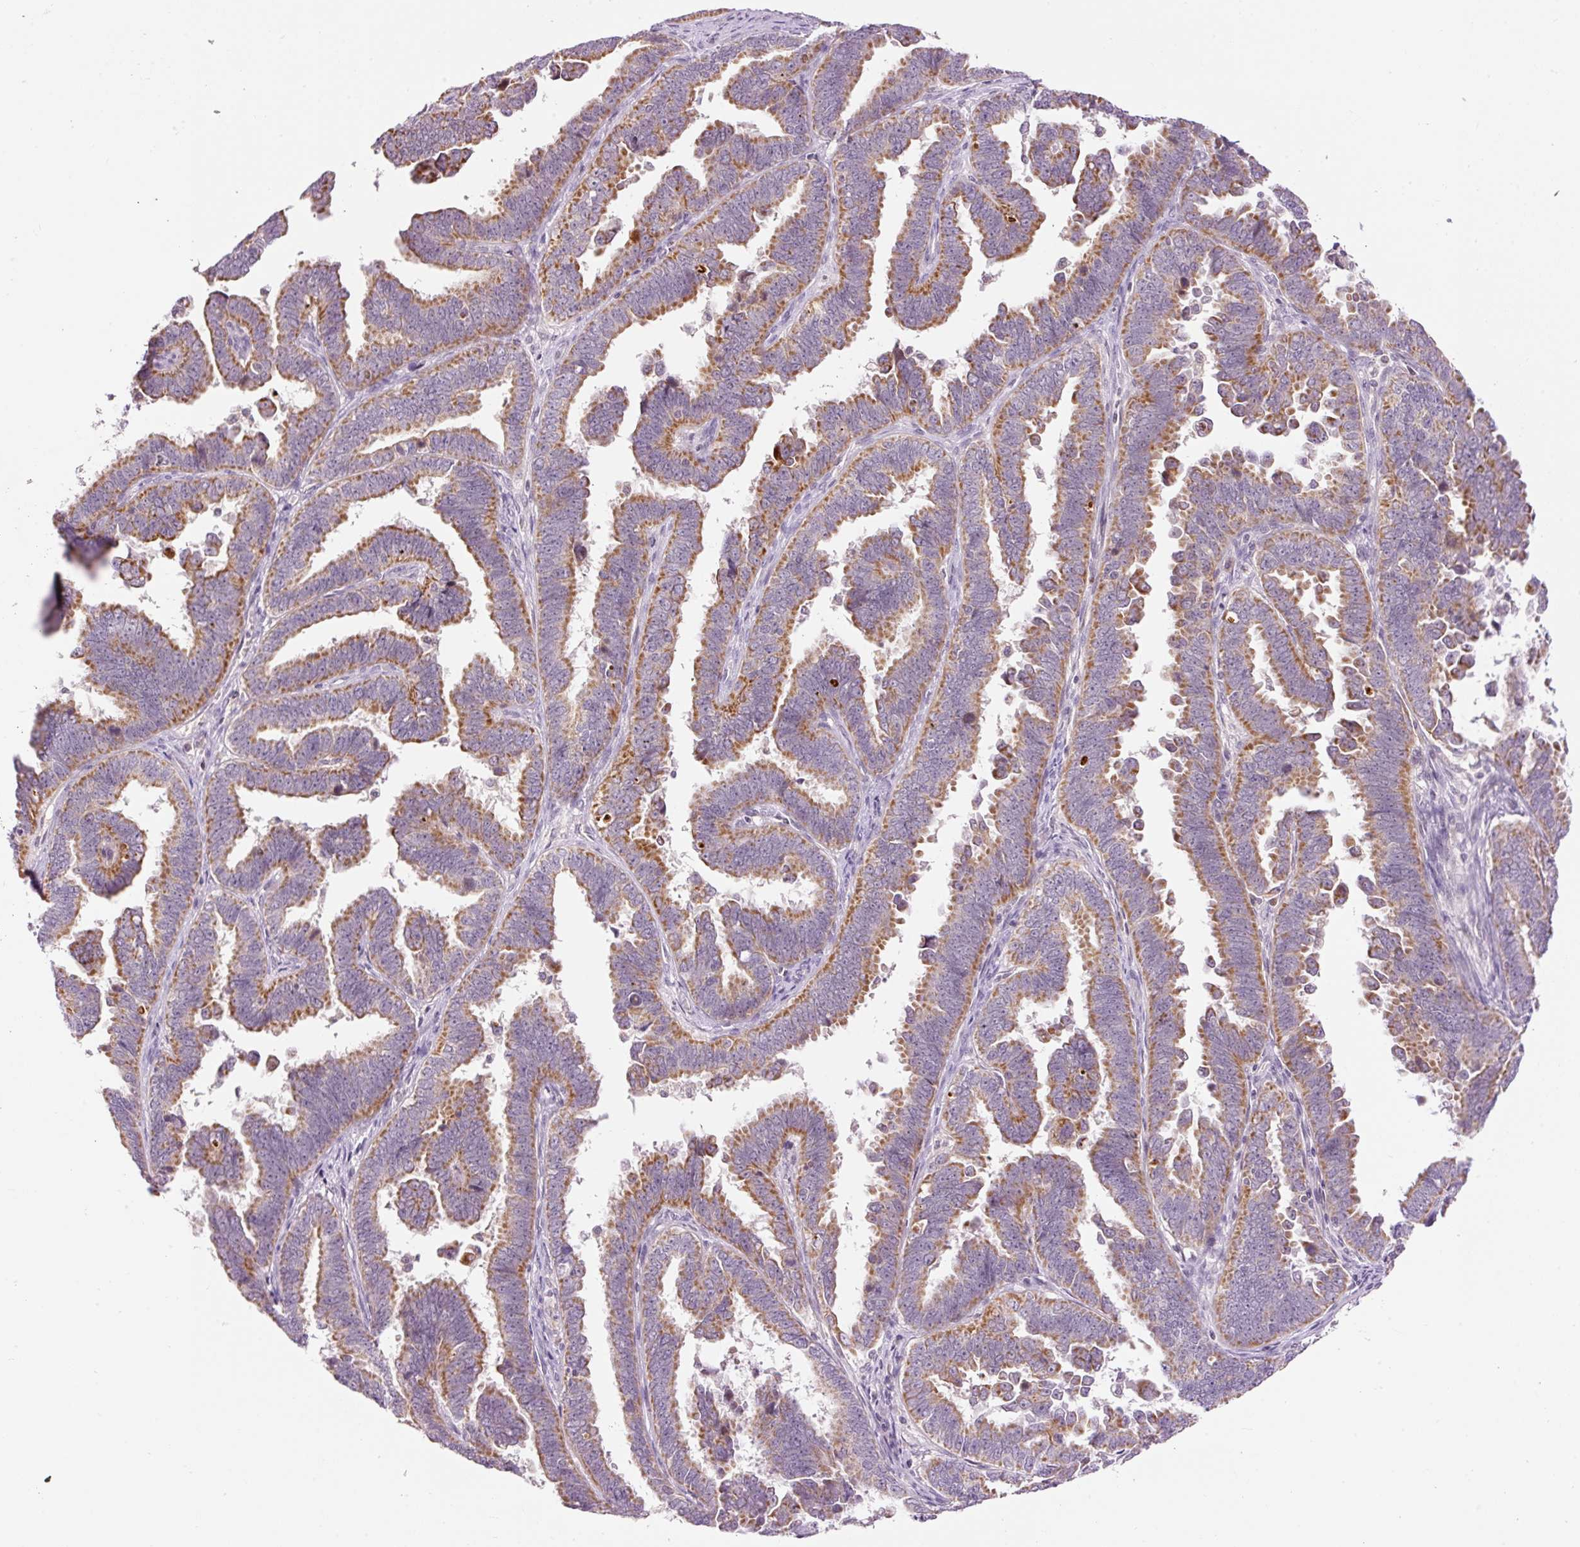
{"staining": {"intensity": "moderate", "quantity": ">75%", "location": "cytoplasmic/membranous"}, "tissue": "endometrial cancer", "cell_type": "Tumor cells", "image_type": "cancer", "snomed": [{"axis": "morphology", "description": "Adenocarcinoma, NOS"}, {"axis": "topography", "description": "Endometrium"}], "caption": "Immunohistochemical staining of human endometrial cancer shows medium levels of moderate cytoplasmic/membranous protein positivity in about >75% of tumor cells.", "gene": "ABHD11", "patient": {"sex": "female", "age": 75}}